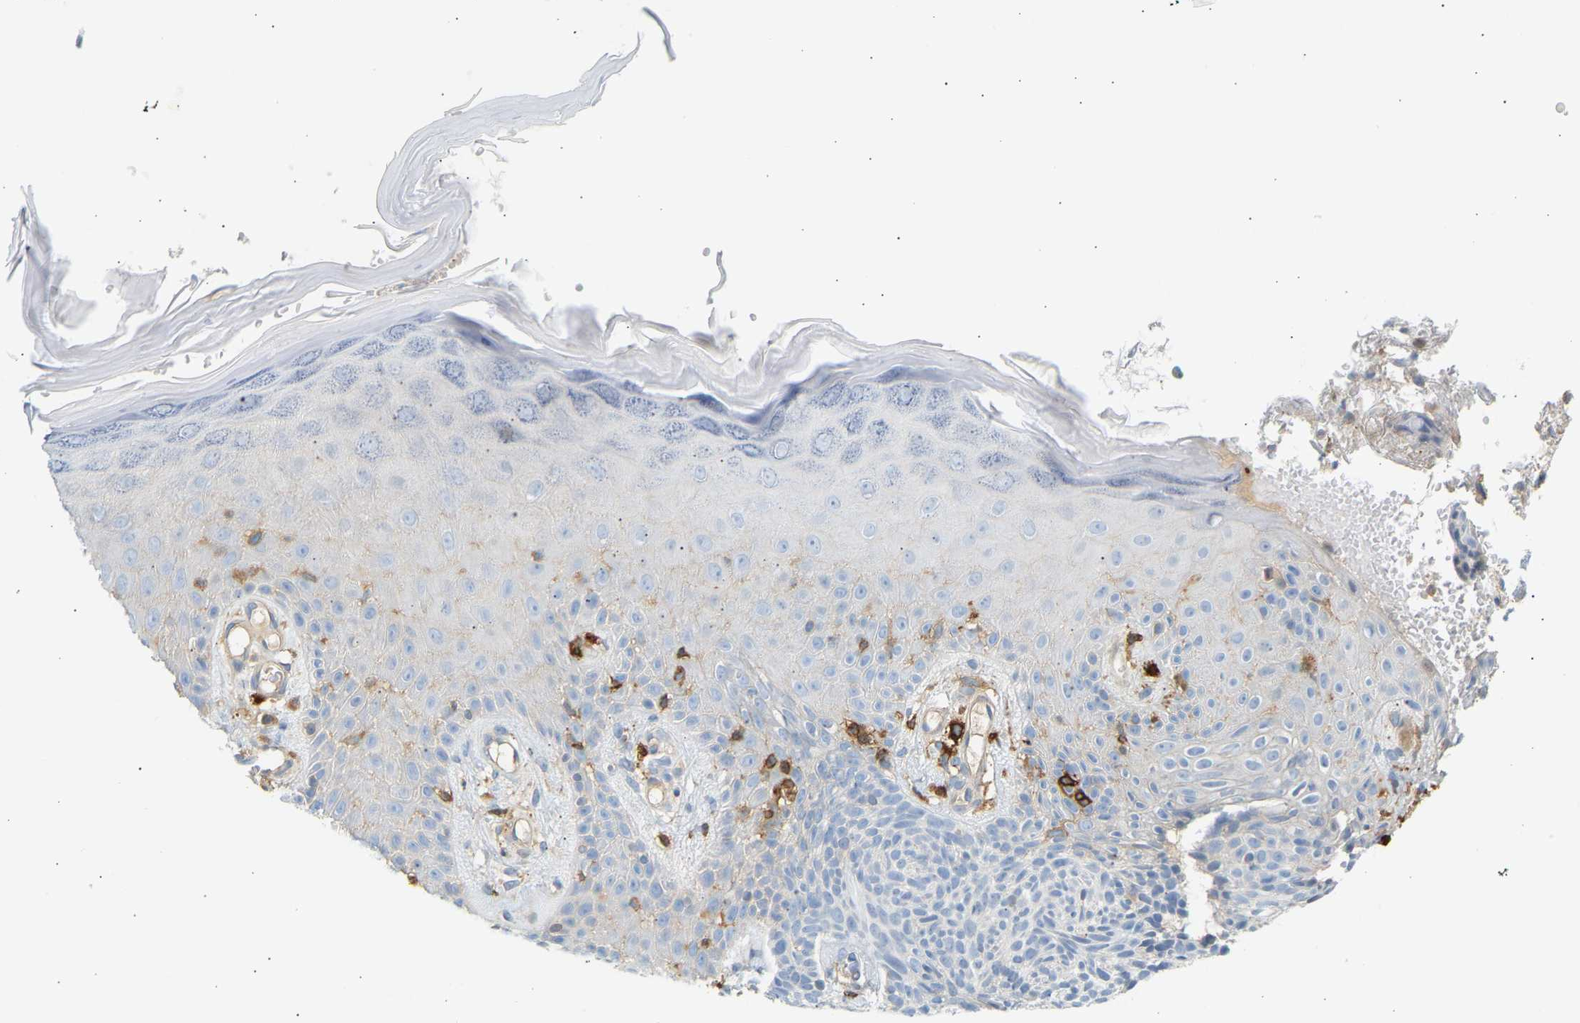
{"staining": {"intensity": "negative", "quantity": "none", "location": "none"}, "tissue": "skin cancer", "cell_type": "Tumor cells", "image_type": "cancer", "snomed": [{"axis": "morphology", "description": "Basal cell carcinoma"}, {"axis": "topography", "description": "Skin"}], "caption": "Histopathology image shows no significant protein staining in tumor cells of skin basal cell carcinoma.", "gene": "FNBP1", "patient": {"sex": "female", "age": 59}}